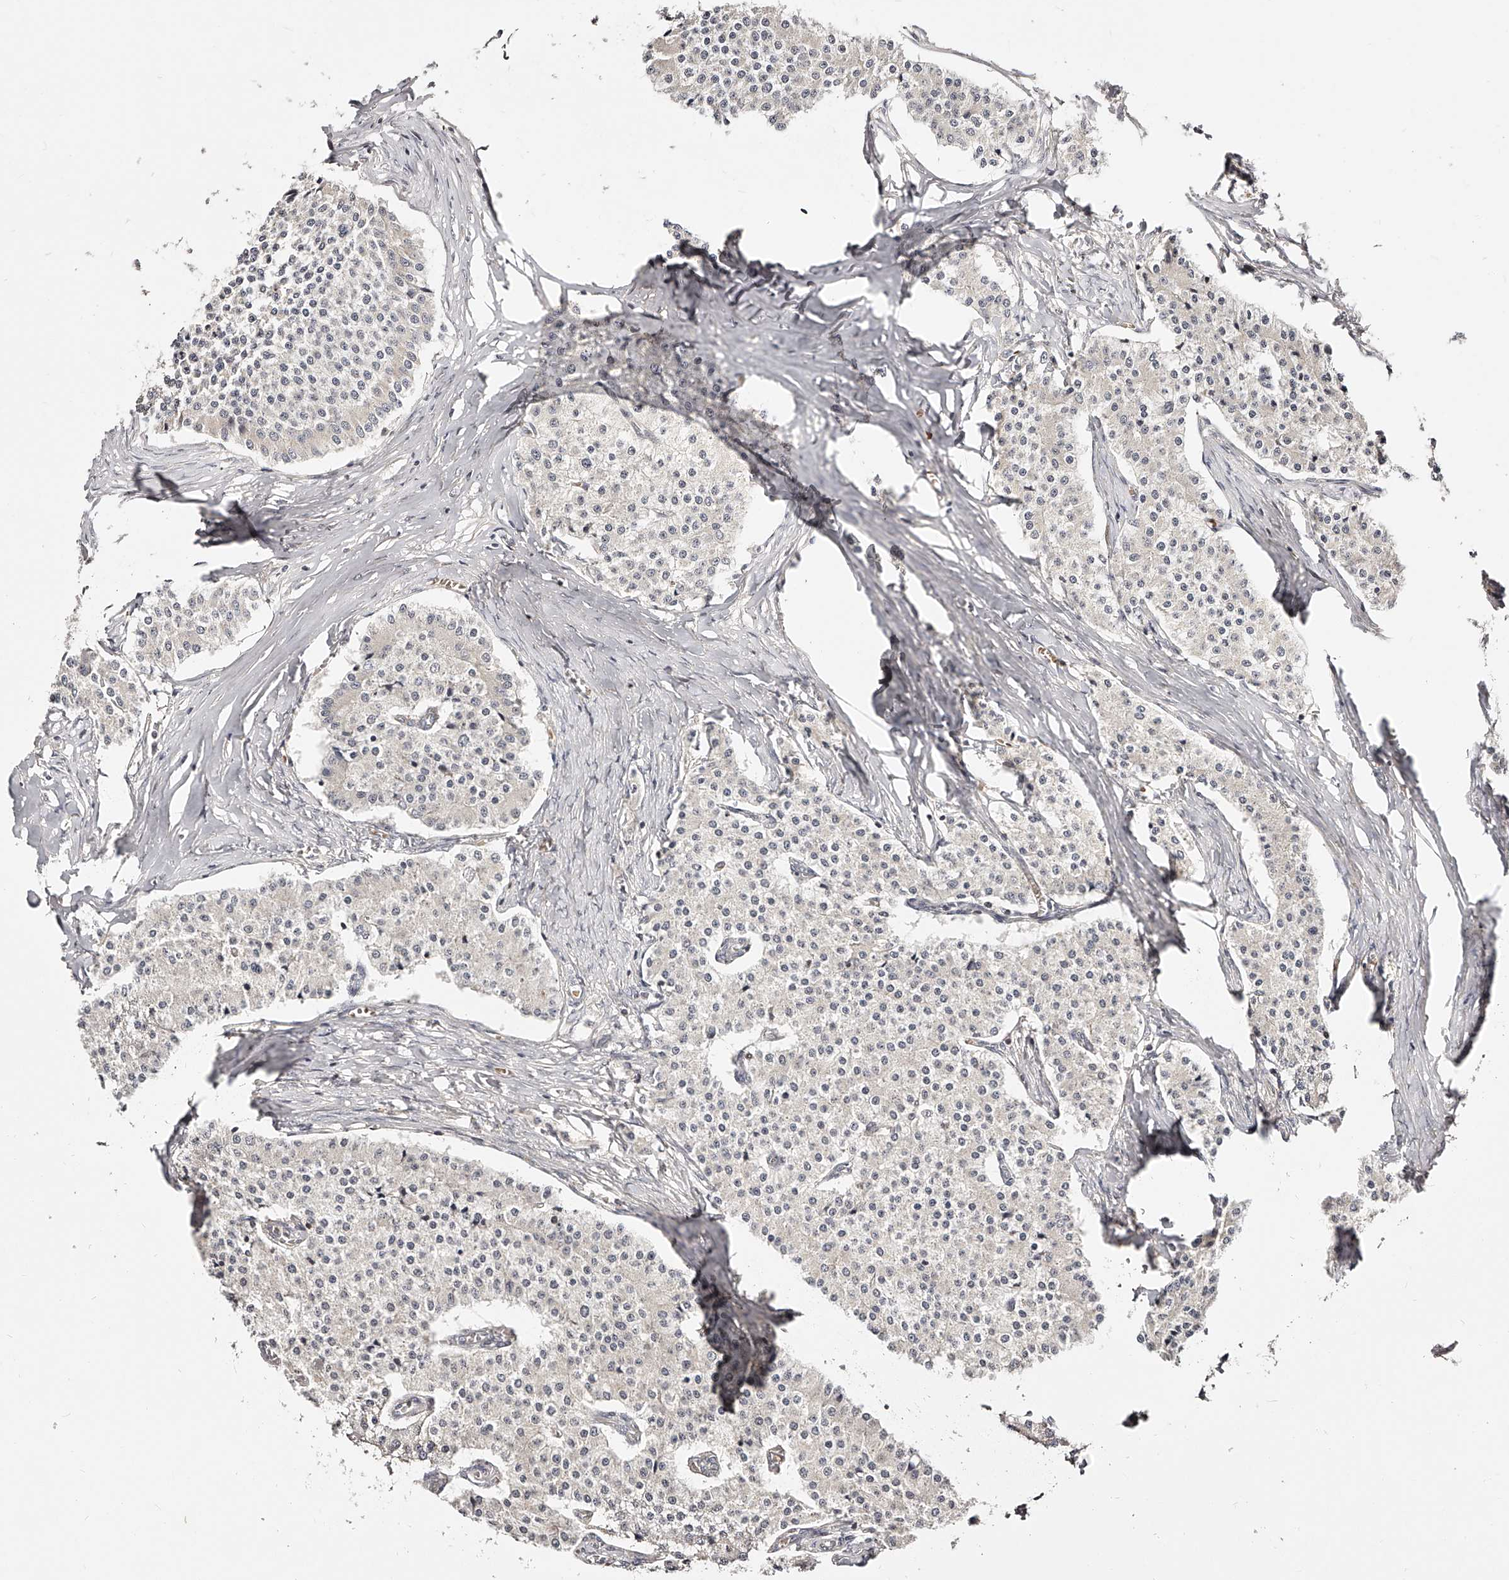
{"staining": {"intensity": "negative", "quantity": "none", "location": "none"}, "tissue": "carcinoid", "cell_type": "Tumor cells", "image_type": "cancer", "snomed": [{"axis": "morphology", "description": "Carcinoid, malignant, NOS"}, {"axis": "topography", "description": "Colon"}], "caption": "Immunohistochemical staining of human carcinoid demonstrates no significant positivity in tumor cells.", "gene": "ZNF789", "patient": {"sex": "female", "age": 52}}